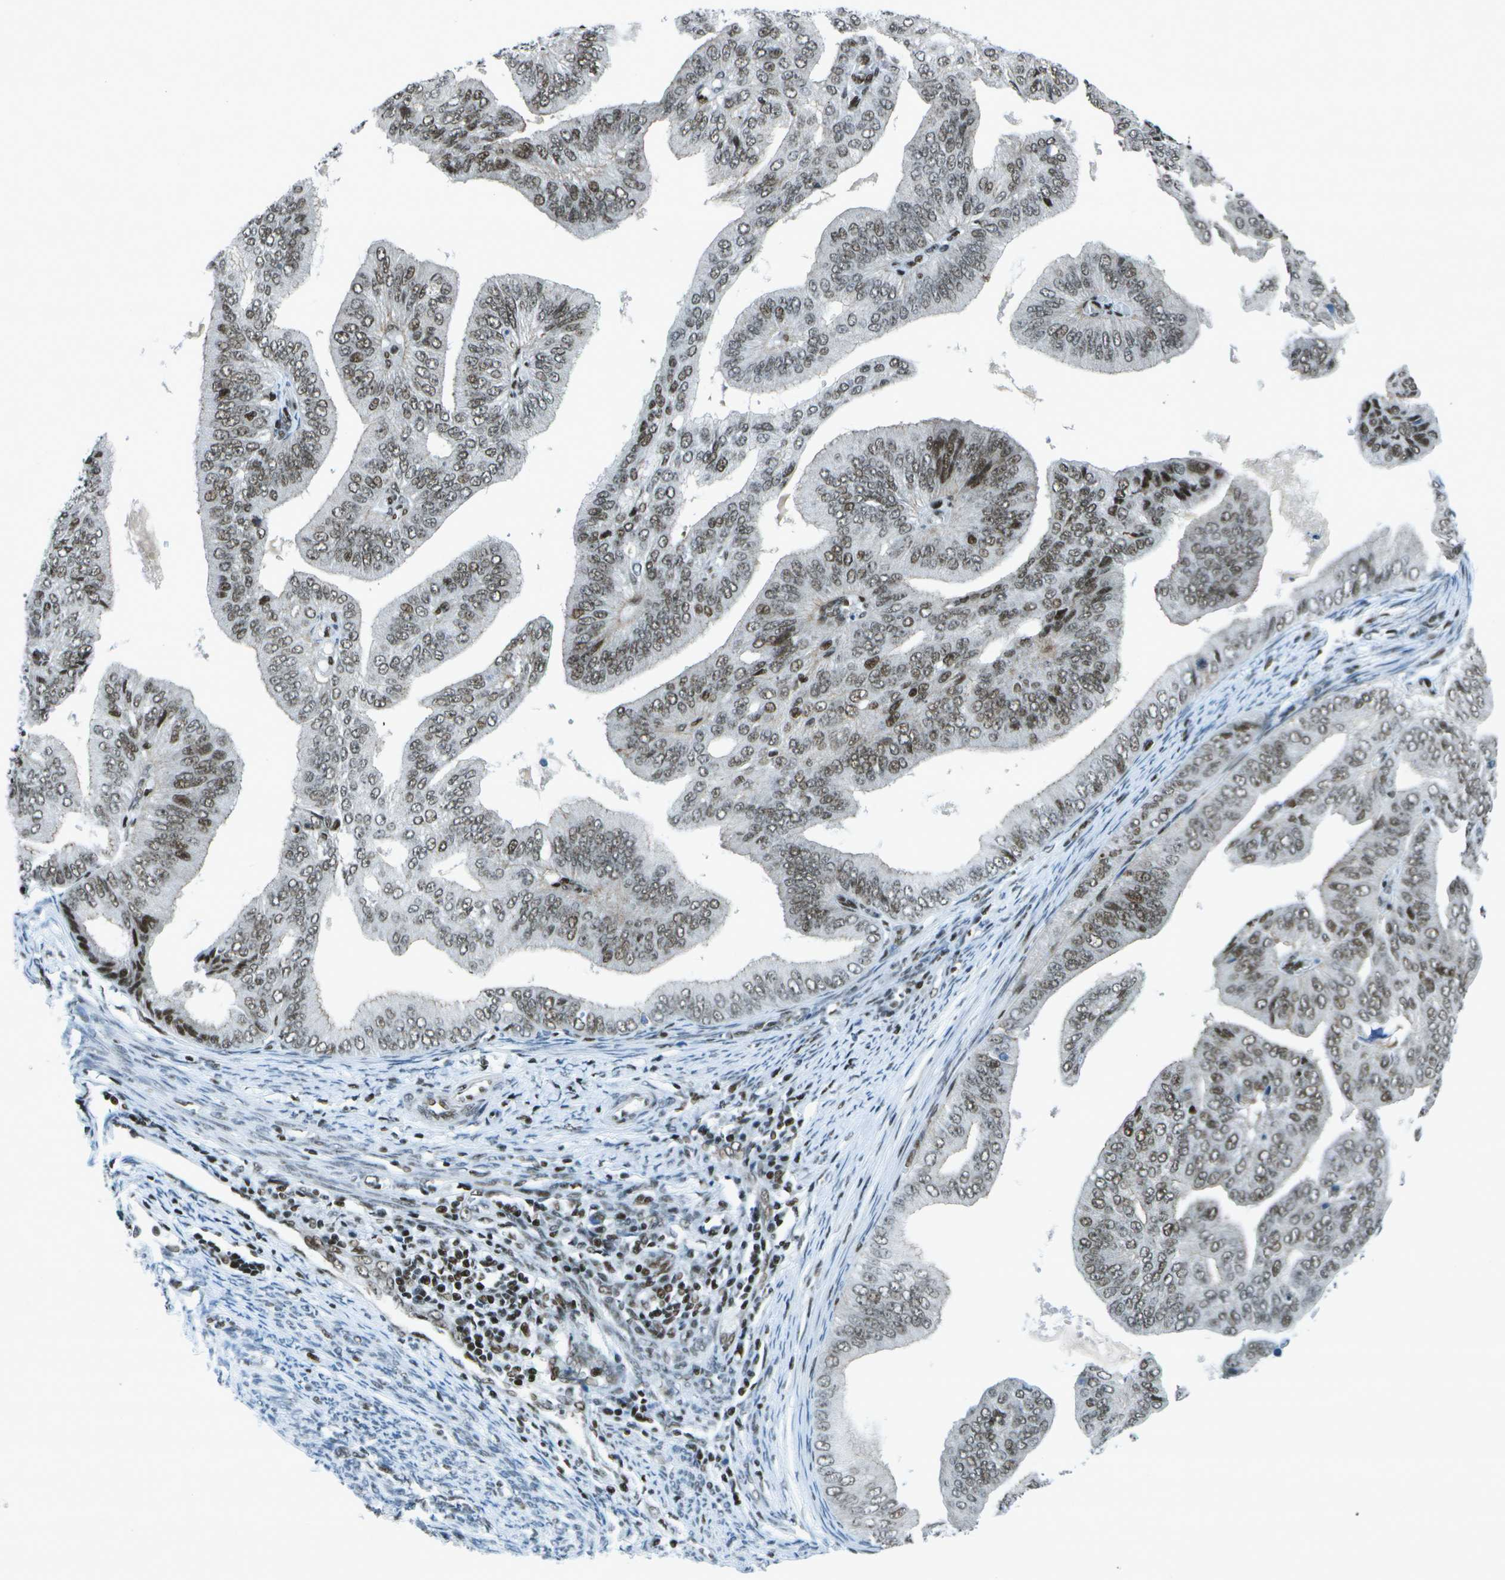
{"staining": {"intensity": "weak", "quantity": ">75%", "location": "nuclear"}, "tissue": "endometrial cancer", "cell_type": "Tumor cells", "image_type": "cancer", "snomed": [{"axis": "morphology", "description": "Adenocarcinoma, NOS"}, {"axis": "topography", "description": "Endometrium"}], "caption": "Immunohistochemical staining of endometrial cancer displays weak nuclear protein expression in approximately >75% of tumor cells. The staining is performed using DAB brown chromogen to label protein expression. The nuclei are counter-stained blue using hematoxylin.", "gene": "MTA2", "patient": {"sex": "female", "age": 58}}